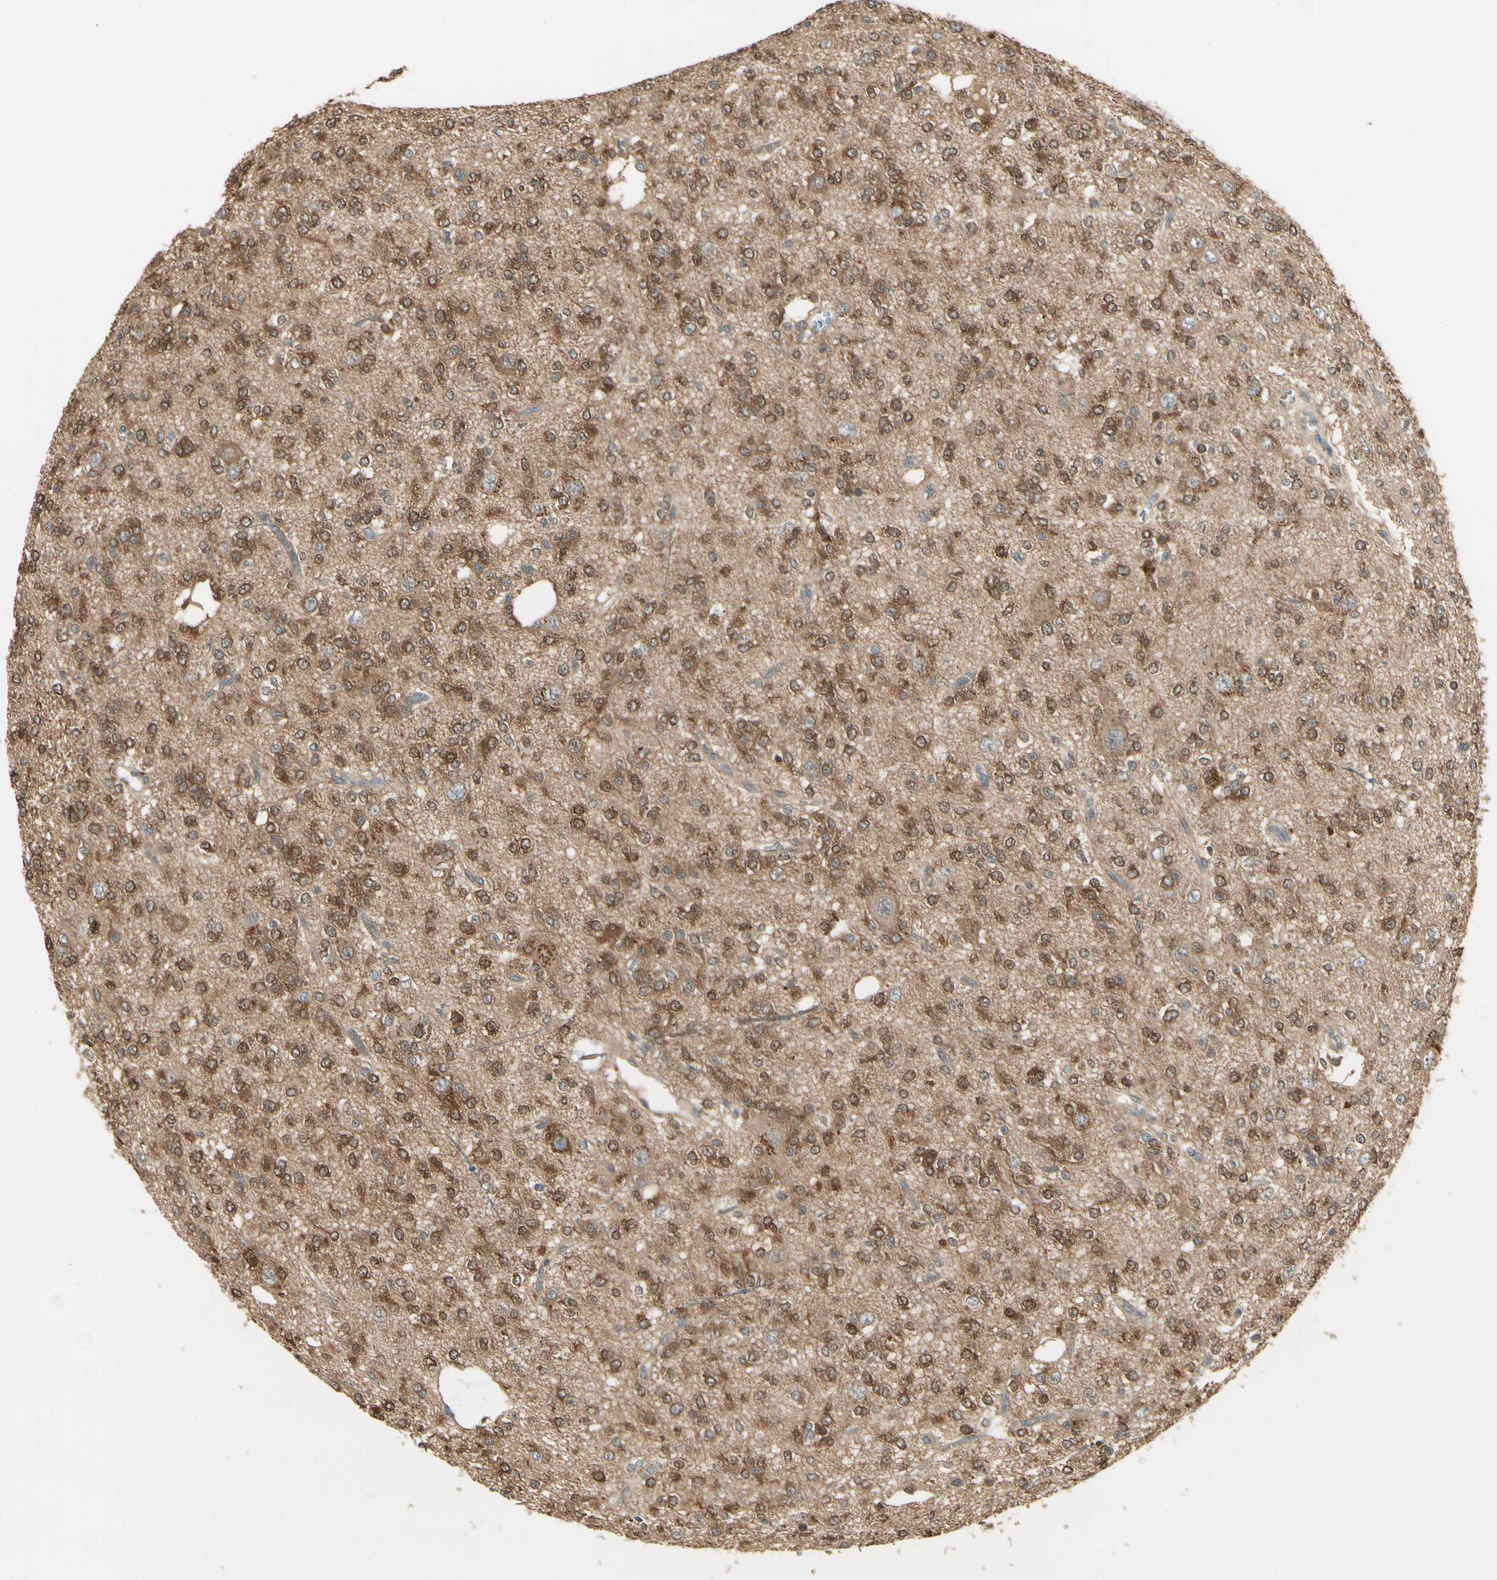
{"staining": {"intensity": "strong", "quantity": ">75%", "location": "cytoplasmic/membranous,nuclear"}, "tissue": "glioma", "cell_type": "Tumor cells", "image_type": "cancer", "snomed": [{"axis": "morphology", "description": "Glioma, malignant, Low grade"}, {"axis": "topography", "description": "Brain"}], "caption": "Immunohistochemical staining of human malignant glioma (low-grade) demonstrates high levels of strong cytoplasmic/membranous and nuclear positivity in about >75% of tumor cells.", "gene": "NME1-NME2", "patient": {"sex": "male", "age": 38}}